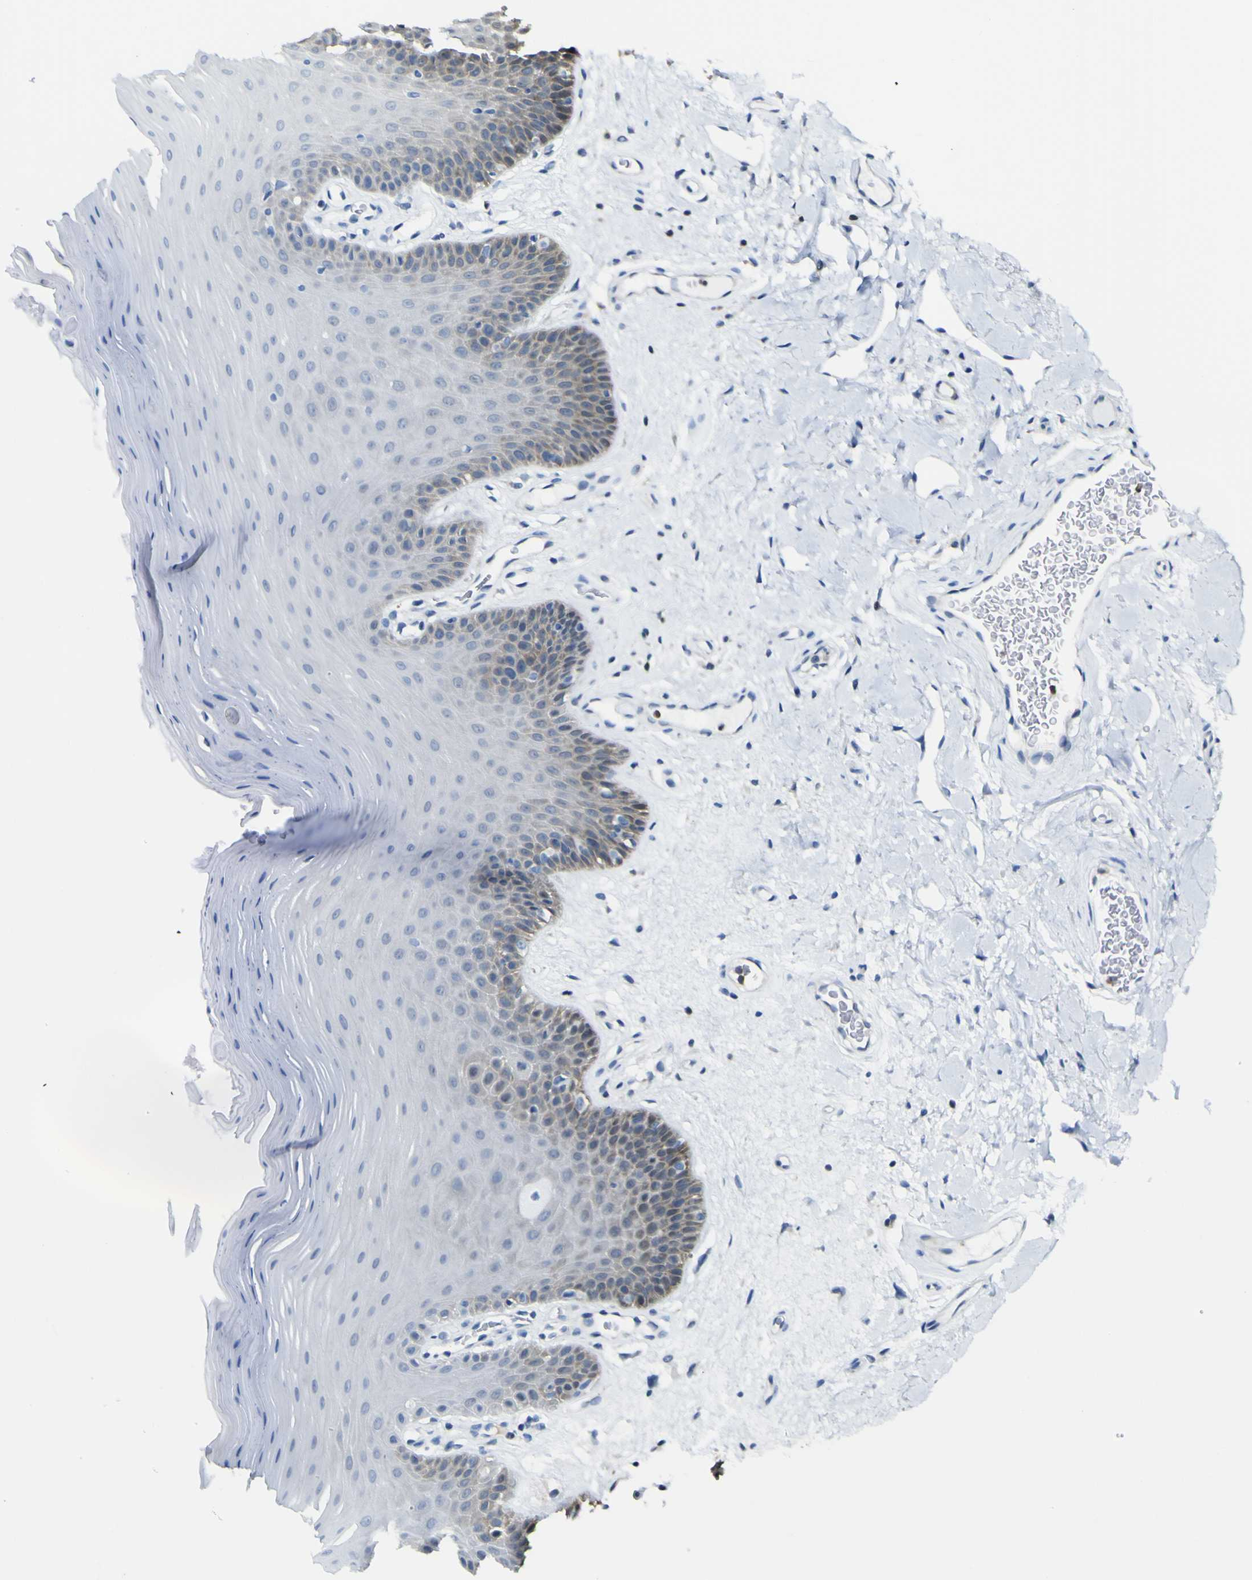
{"staining": {"intensity": "negative", "quantity": "none", "location": "none"}, "tissue": "oral mucosa", "cell_type": "Squamous epithelial cells", "image_type": "normal", "snomed": [{"axis": "morphology", "description": "Normal tissue, NOS"}, {"axis": "morphology", "description": "Squamous cell carcinoma, NOS"}, {"axis": "topography", "description": "Skeletal muscle"}, {"axis": "topography", "description": "Adipose tissue"}, {"axis": "topography", "description": "Vascular tissue"}, {"axis": "topography", "description": "Oral tissue"}, {"axis": "topography", "description": "Peripheral nerve tissue"}, {"axis": "topography", "description": "Head-Neck"}], "caption": "A high-resolution photomicrograph shows IHC staining of benign oral mucosa, which exhibits no significant expression in squamous epithelial cells.", "gene": "ABHD3", "patient": {"sex": "male", "age": 71}}